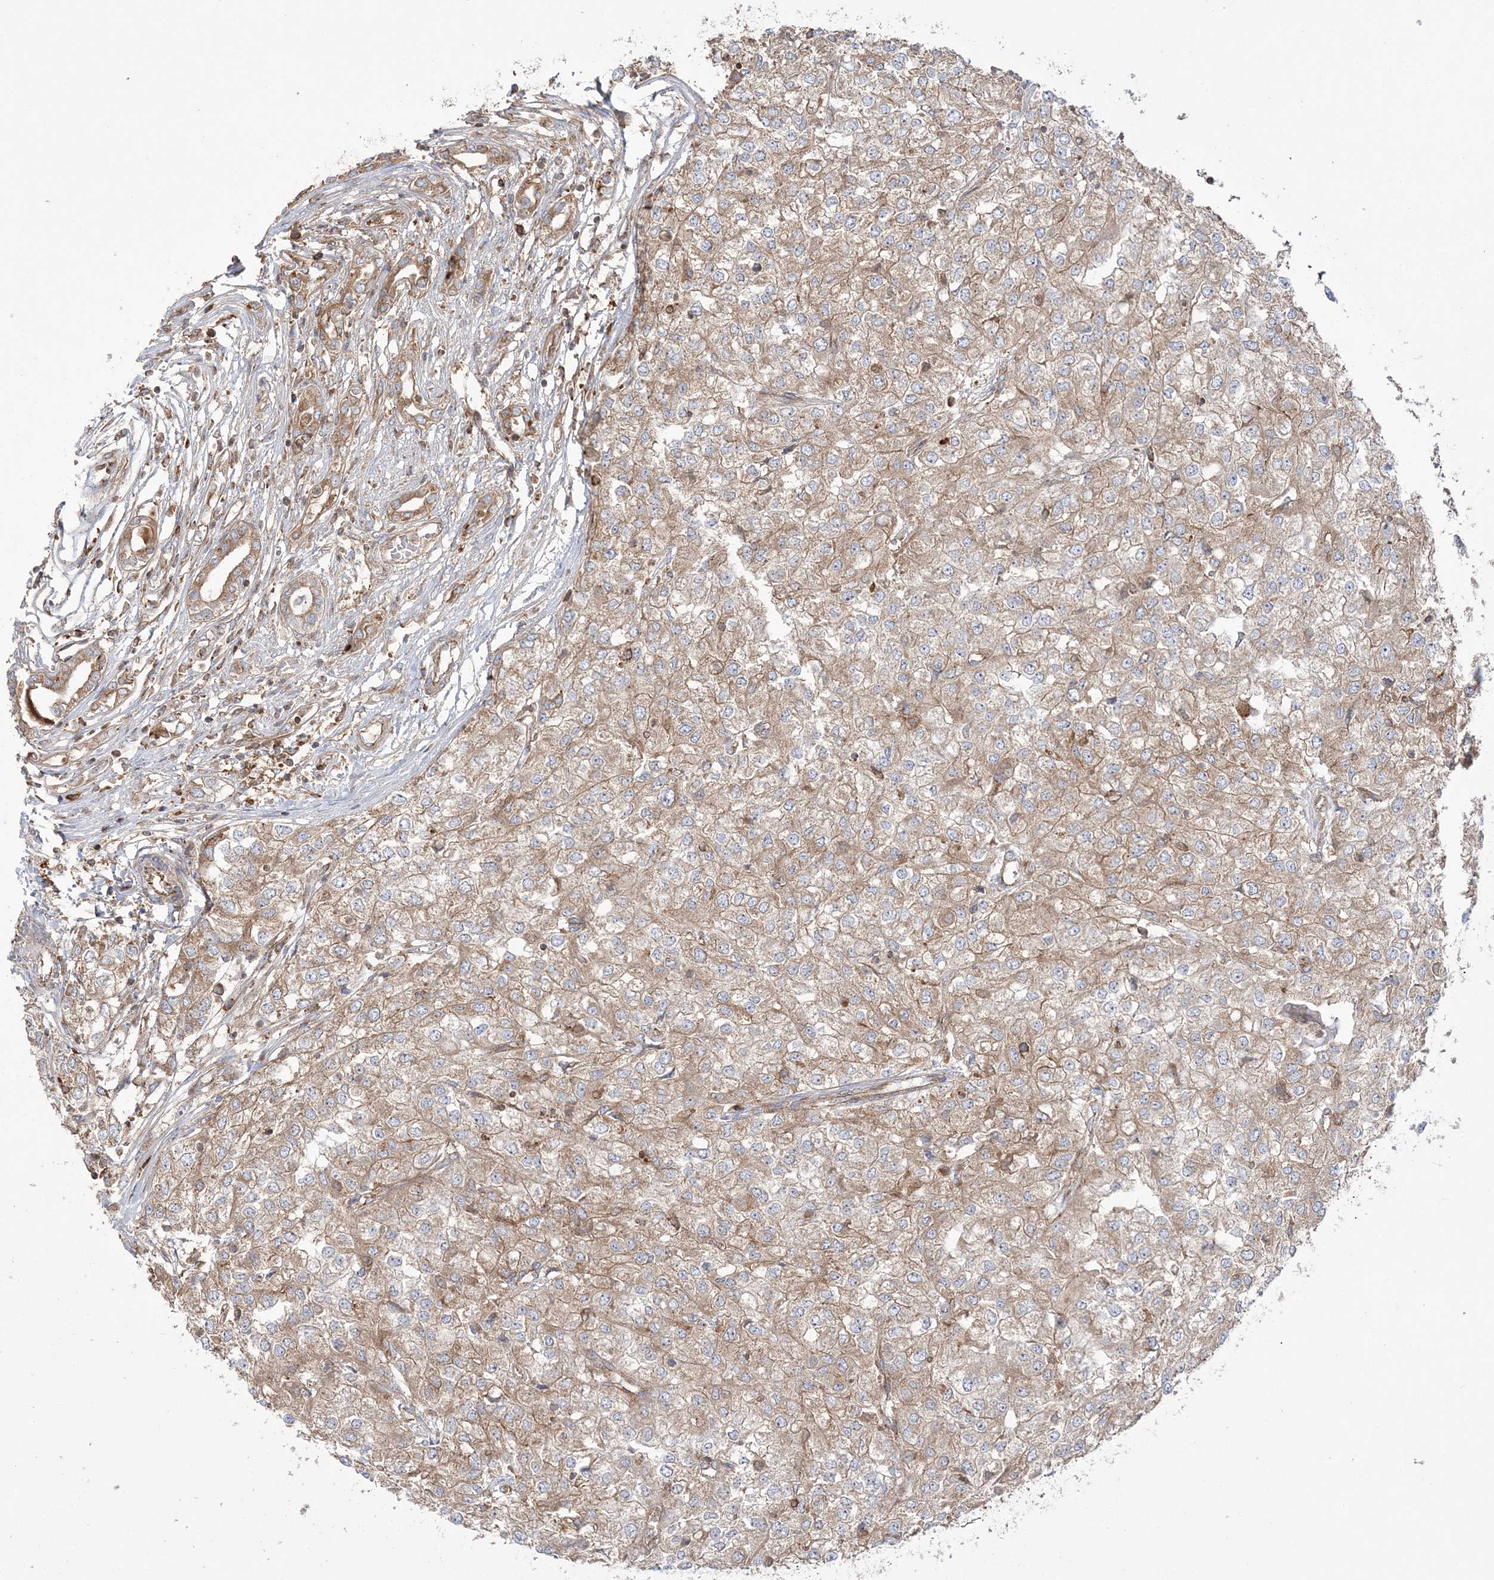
{"staining": {"intensity": "weak", "quantity": ">75%", "location": "cytoplasmic/membranous"}, "tissue": "renal cancer", "cell_type": "Tumor cells", "image_type": "cancer", "snomed": [{"axis": "morphology", "description": "Adenocarcinoma, NOS"}, {"axis": "topography", "description": "Kidney"}], "caption": "A histopathology image of human renal cancer (adenocarcinoma) stained for a protein demonstrates weak cytoplasmic/membranous brown staining in tumor cells. The protein is shown in brown color, while the nuclei are stained blue.", "gene": "TBC1D5", "patient": {"sex": "female", "age": 54}}